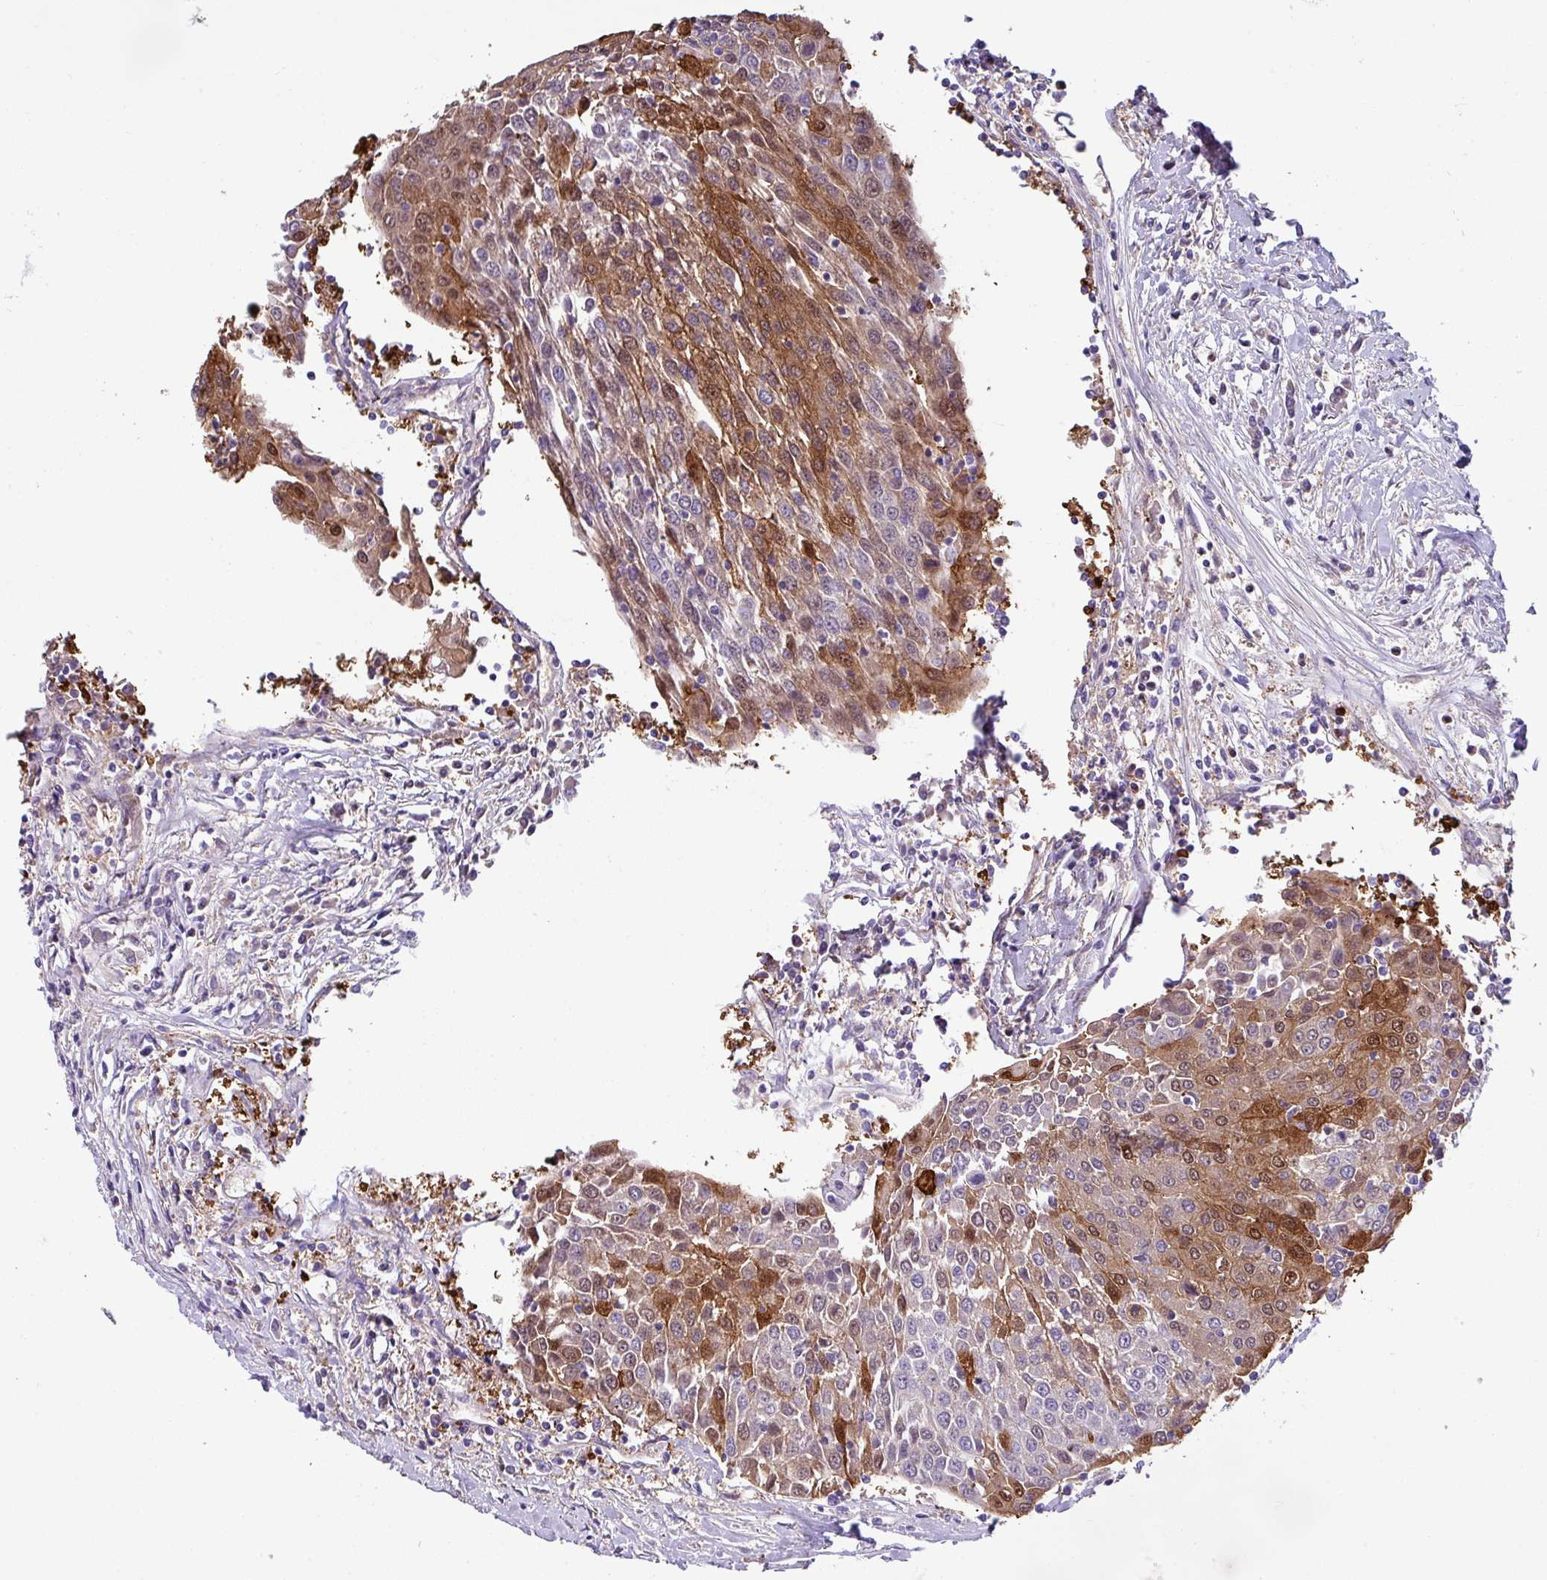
{"staining": {"intensity": "strong", "quantity": "25%-75%", "location": "cytoplasmic/membranous"}, "tissue": "urothelial cancer", "cell_type": "Tumor cells", "image_type": "cancer", "snomed": [{"axis": "morphology", "description": "Urothelial carcinoma, High grade"}, {"axis": "topography", "description": "Urinary bladder"}], "caption": "High-magnification brightfield microscopy of high-grade urothelial carcinoma stained with DAB (3,3'-diaminobenzidine) (brown) and counterstained with hematoxylin (blue). tumor cells exhibit strong cytoplasmic/membranous positivity is seen in about25%-75% of cells.", "gene": "SLC23A2", "patient": {"sex": "female", "age": 85}}